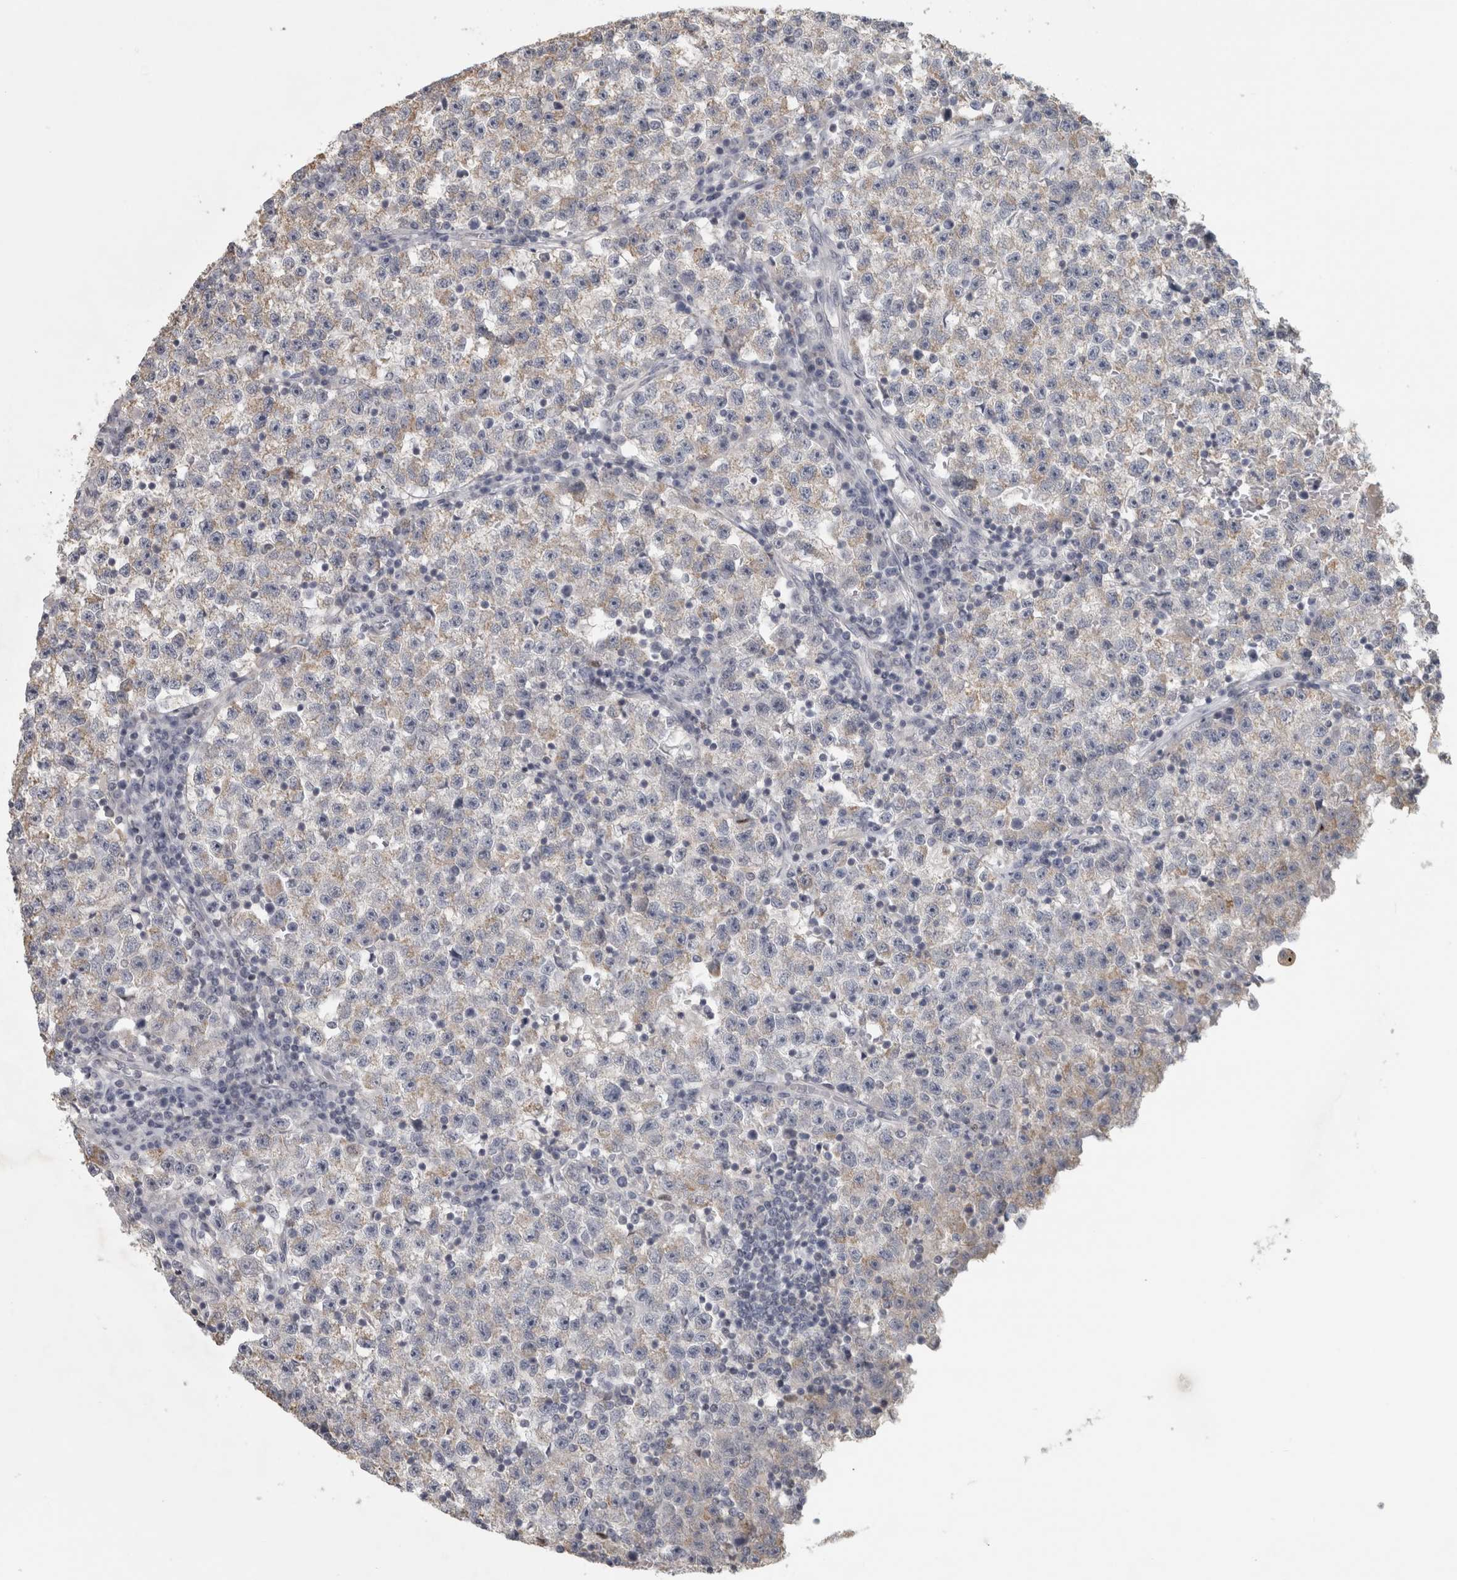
{"staining": {"intensity": "weak", "quantity": "<25%", "location": "cytoplasmic/membranous"}, "tissue": "testis cancer", "cell_type": "Tumor cells", "image_type": "cancer", "snomed": [{"axis": "morphology", "description": "Seminoma, NOS"}, {"axis": "topography", "description": "Testis"}], "caption": "The histopathology image demonstrates no staining of tumor cells in testis cancer (seminoma). (DAB immunohistochemistry visualized using brightfield microscopy, high magnification).", "gene": "PTPRN2", "patient": {"sex": "male", "age": 22}}